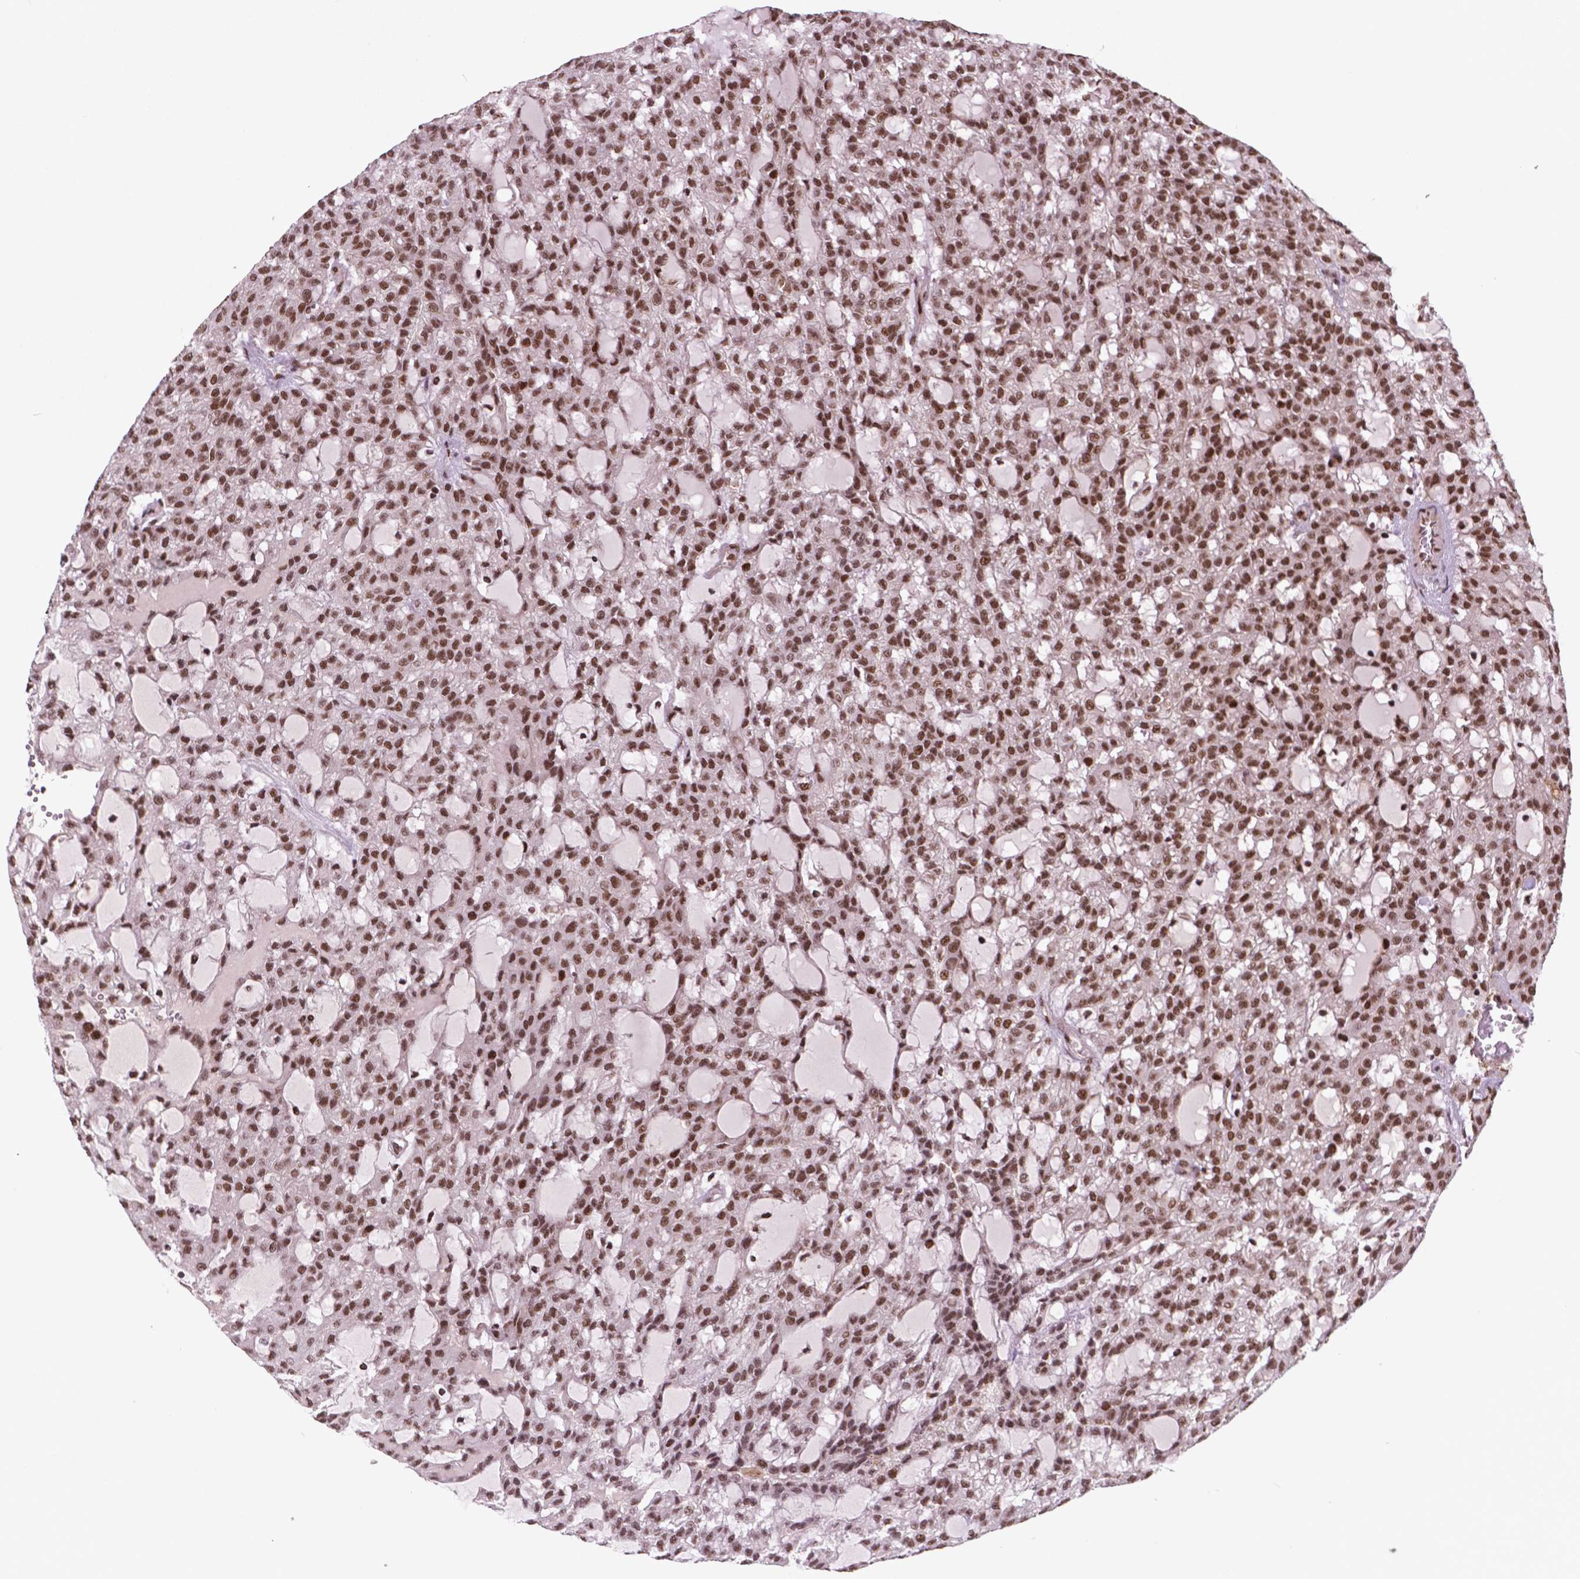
{"staining": {"intensity": "strong", "quantity": ">75%", "location": "nuclear"}, "tissue": "renal cancer", "cell_type": "Tumor cells", "image_type": "cancer", "snomed": [{"axis": "morphology", "description": "Adenocarcinoma, NOS"}, {"axis": "topography", "description": "Kidney"}], "caption": "IHC histopathology image of renal adenocarcinoma stained for a protein (brown), which exhibits high levels of strong nuclear staining in about >75% of tumor cells.", "gene": "SIRT6", "patient": {"sex": "male", "age": 63}}